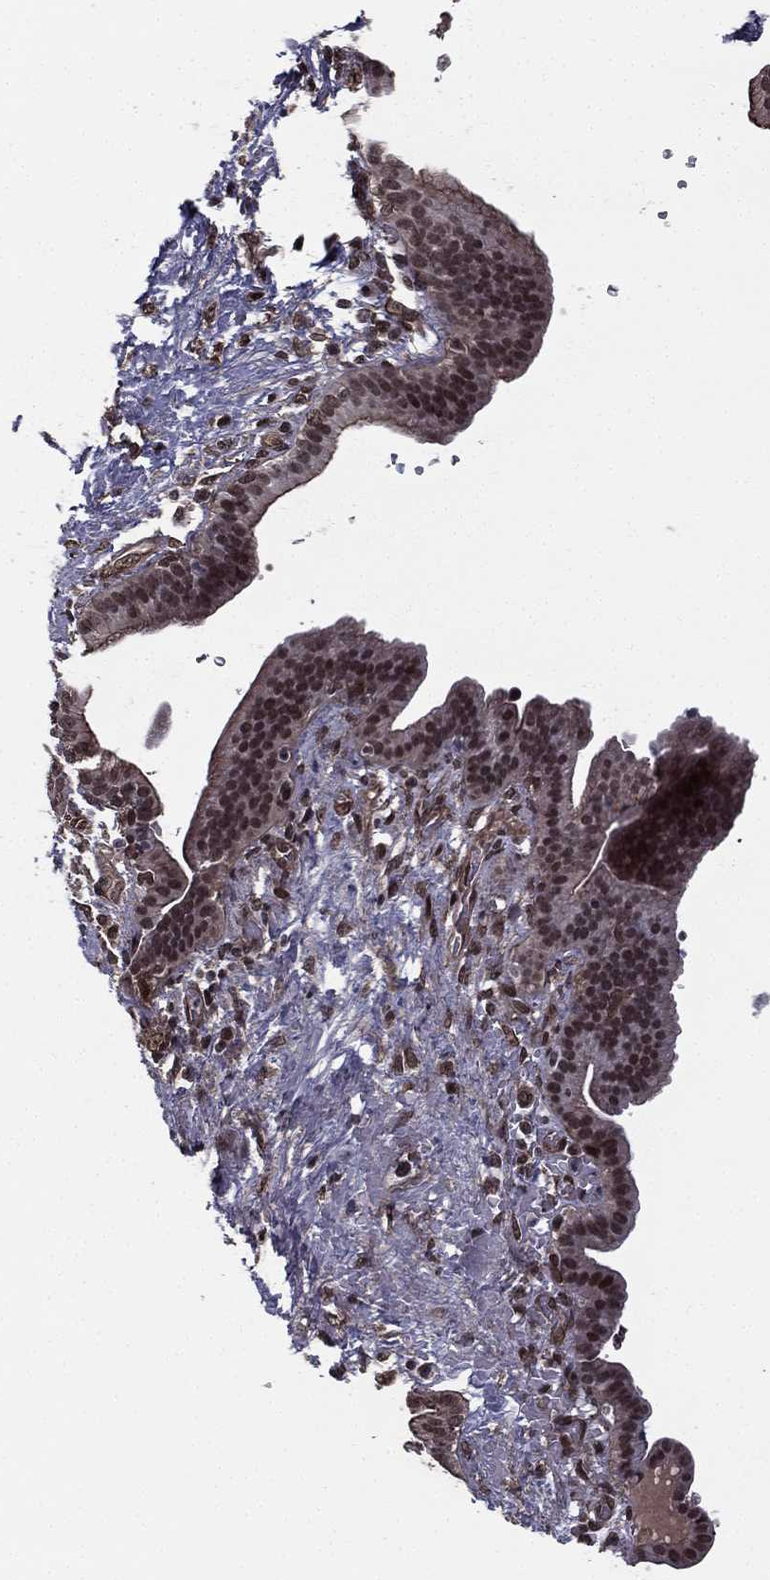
{"staining": {"intensity": "strong", "quantity": ">75%", "location": "cytoplasmic/membranous,nuclear"}, "tissue": "pancreatic cancer", "cell_type": "Tumor cells", "image_type": "cancer", "snomed": [{"axis": "morphology", "description": "Adenocarcinoma, NOS"}, {"axis": "topography", "description": "Pancreas"}], "caption": "Pancreatic adenocarcinoma stained with a protein marker shows strong staining in tumor cells.", "gene": "RARB", "patient": {"sex": "male", "age": 44}}